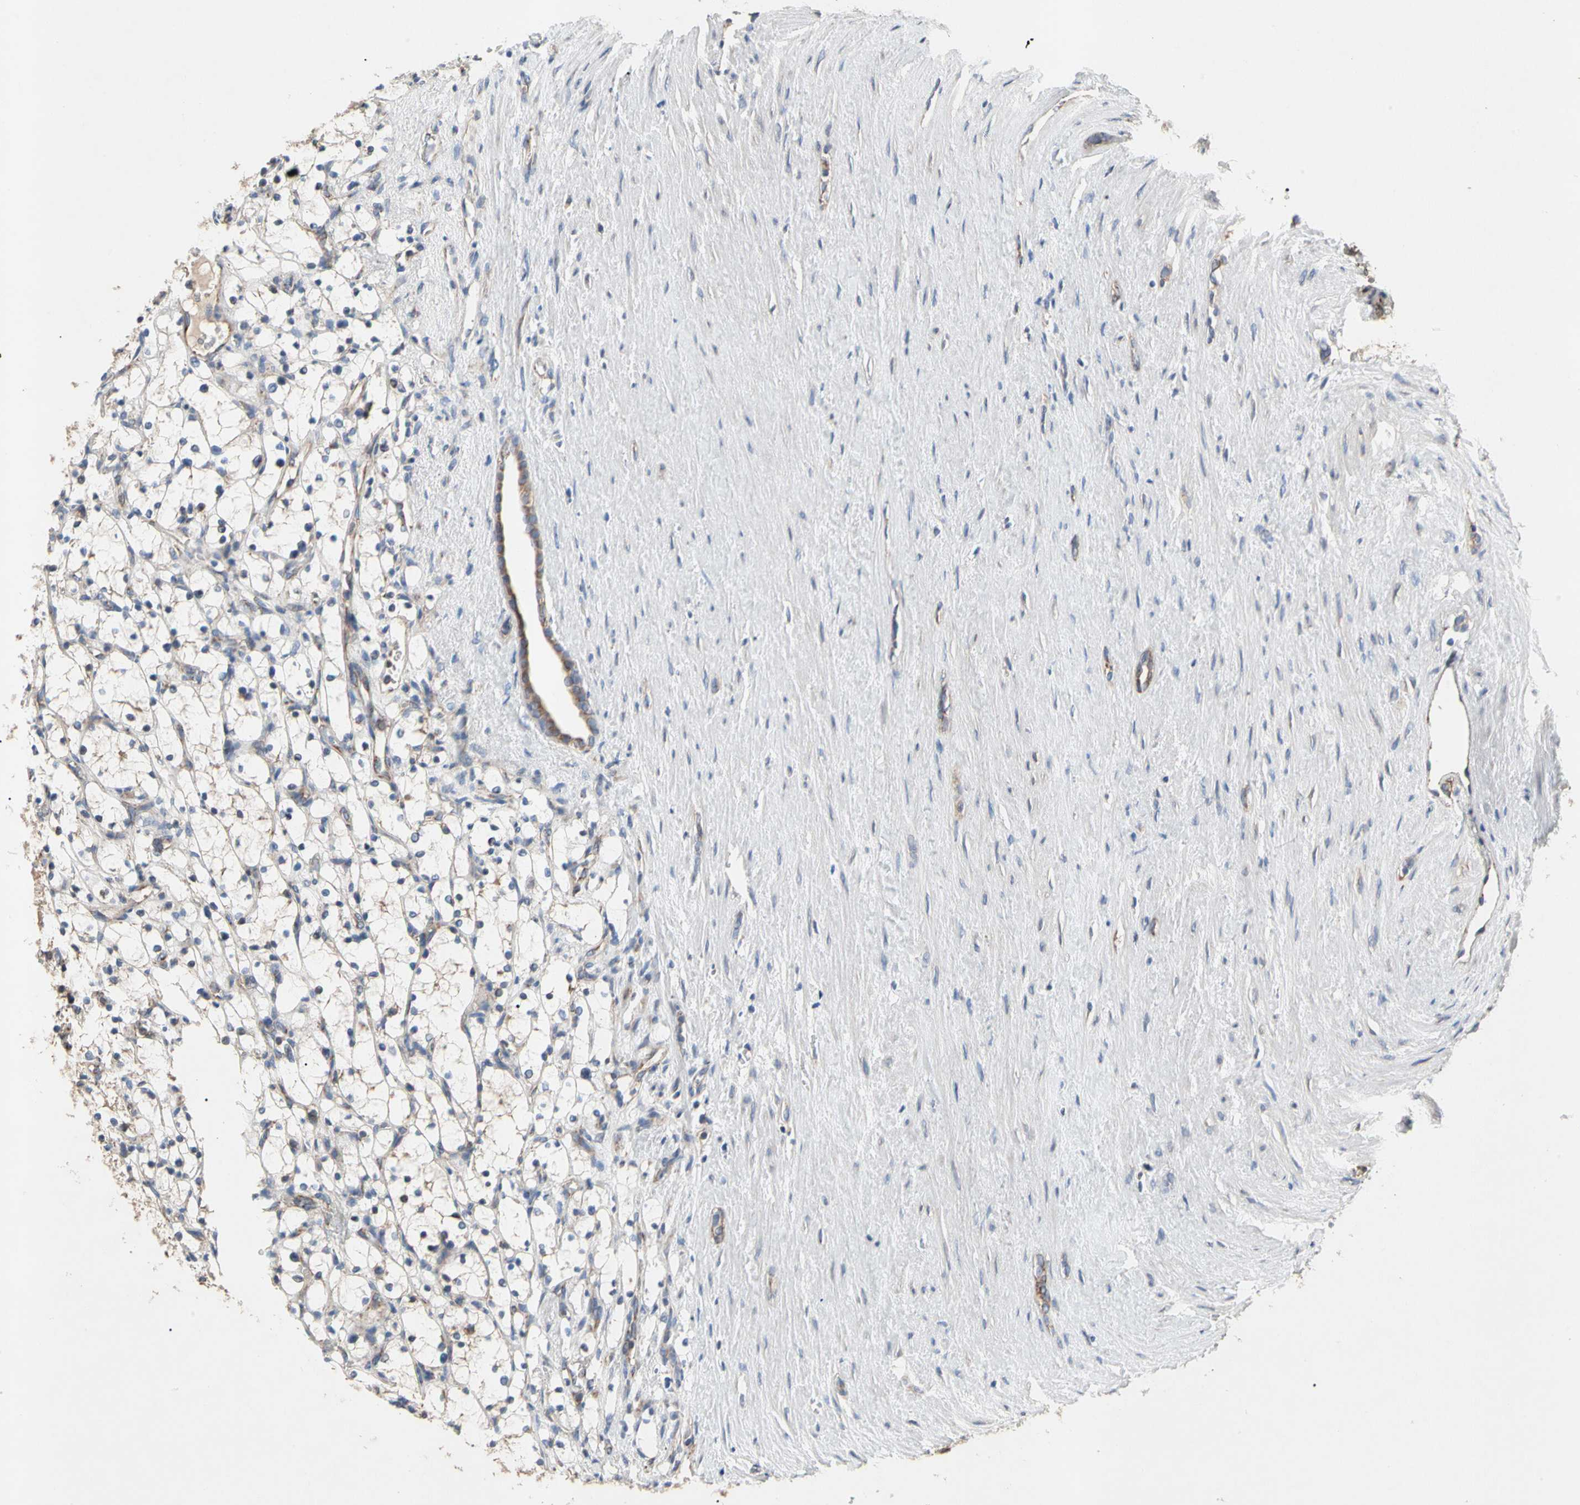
{"staining": {"intensity": "weak", "quantity": "<25%", "location": "cytoplasmic/membranous"}, "tissue": "renal cancer", "cell_type": "Tumor cells", "image_type": "cancer", "snomed": [{"axis": "morphology", "description": "Adenocarcinoma, NOS"}, {"axis": "topography", "description": "Kidney"}], "caption": "This is a image of IHC staining of adenocarcinoma (renal), which shows no staining in tumor cells.", "gene": "GPD2", "patient": {"sex": "female", "age": 69}}